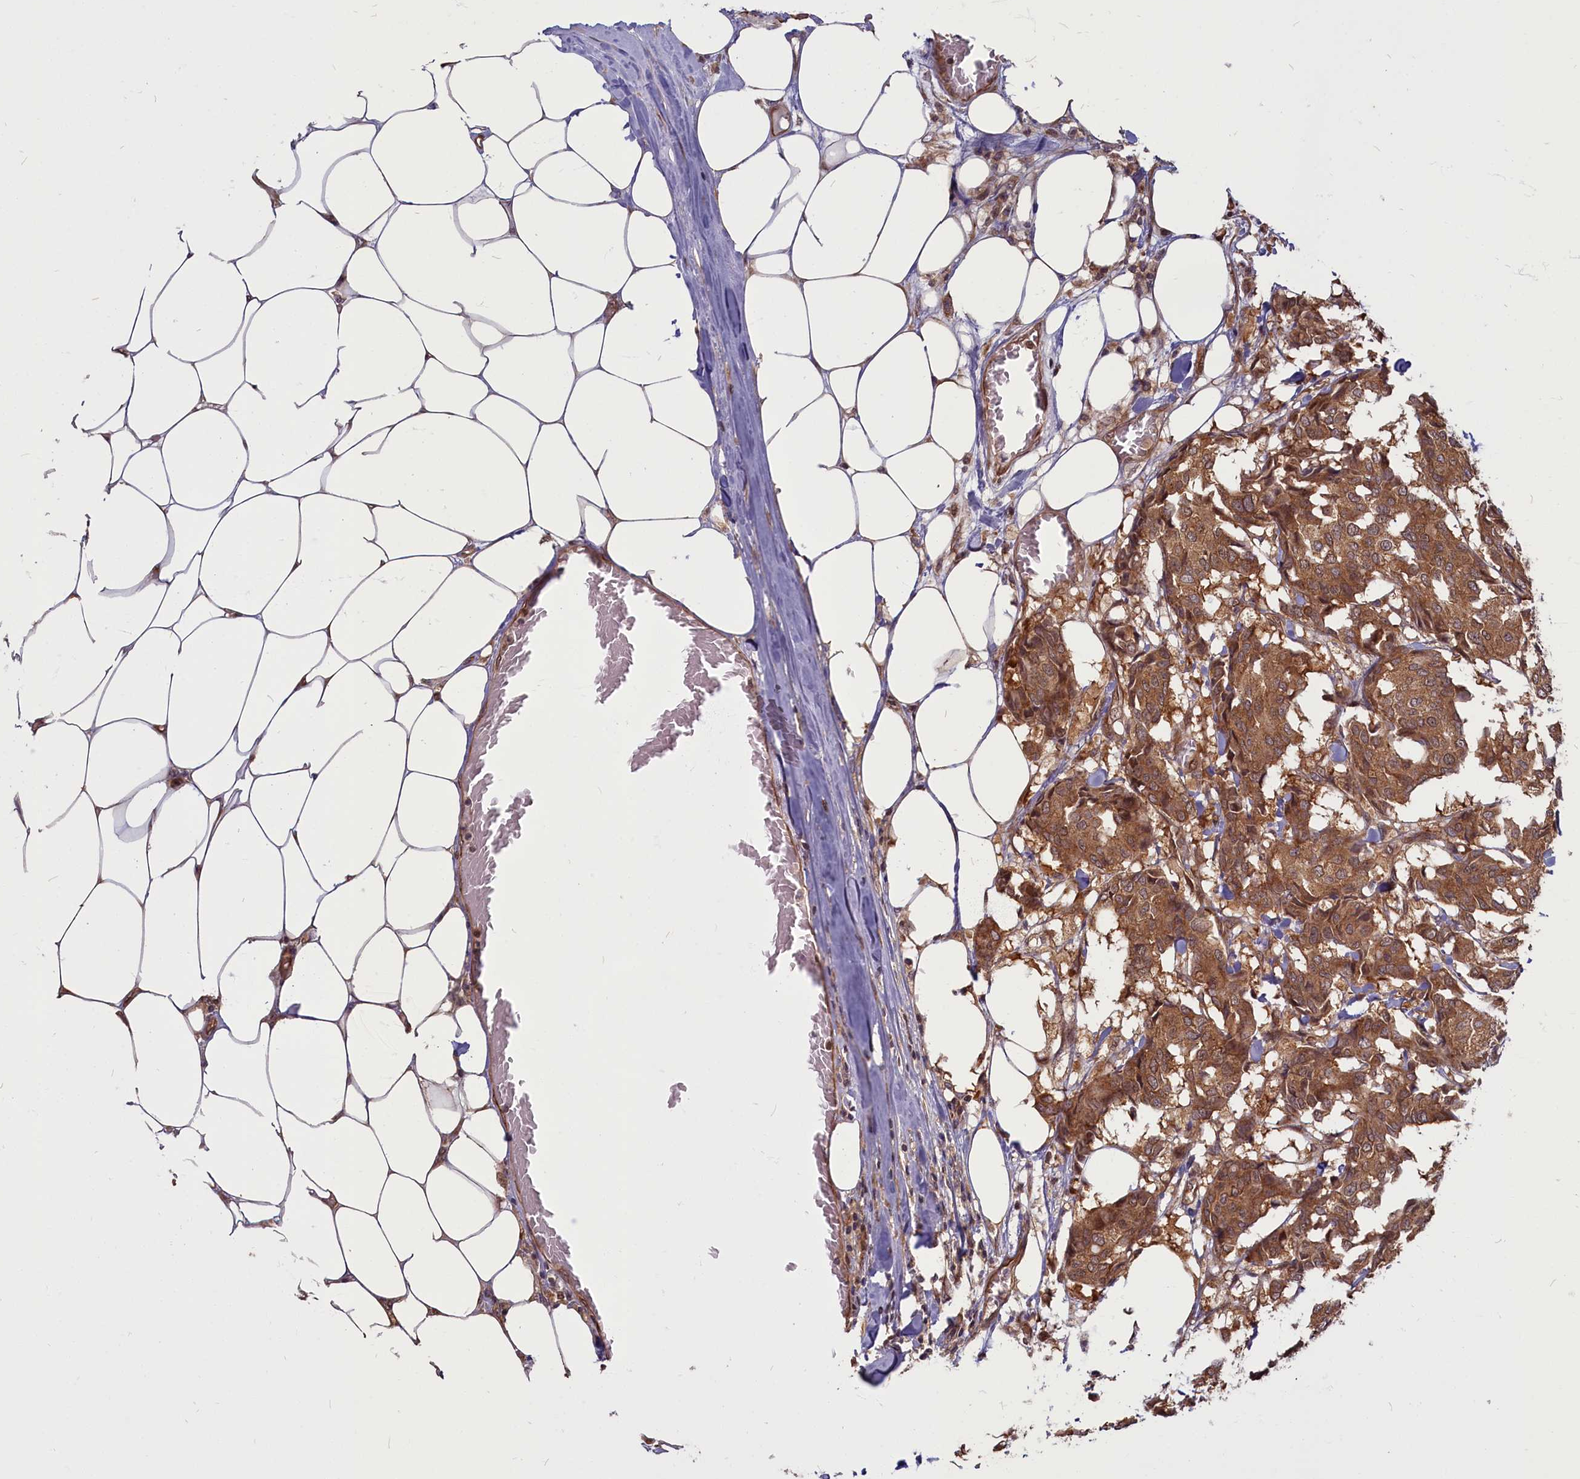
{"staining": {"intensity": "moderate", "quantity": ">75%", "location": "cytoplasmic/membranous"}, "tissue": "breast cancer", "cell_type": "Tumor cells", "image_type": "cancer", "snomed": [{"axis": "morphology", "description": "Duct carcinoma"}, {"axis": "topography", "description": "Breast"}], "caption": "Immunohistochemical staining of breast cancer (intraductal carcinoma) displays medium levels of moderate cytoplasmic/membranous protein staining in approximately >75% of tumor cells.", "gene": "MYCBP", "patient": {"sex": "female", "age": 75}}